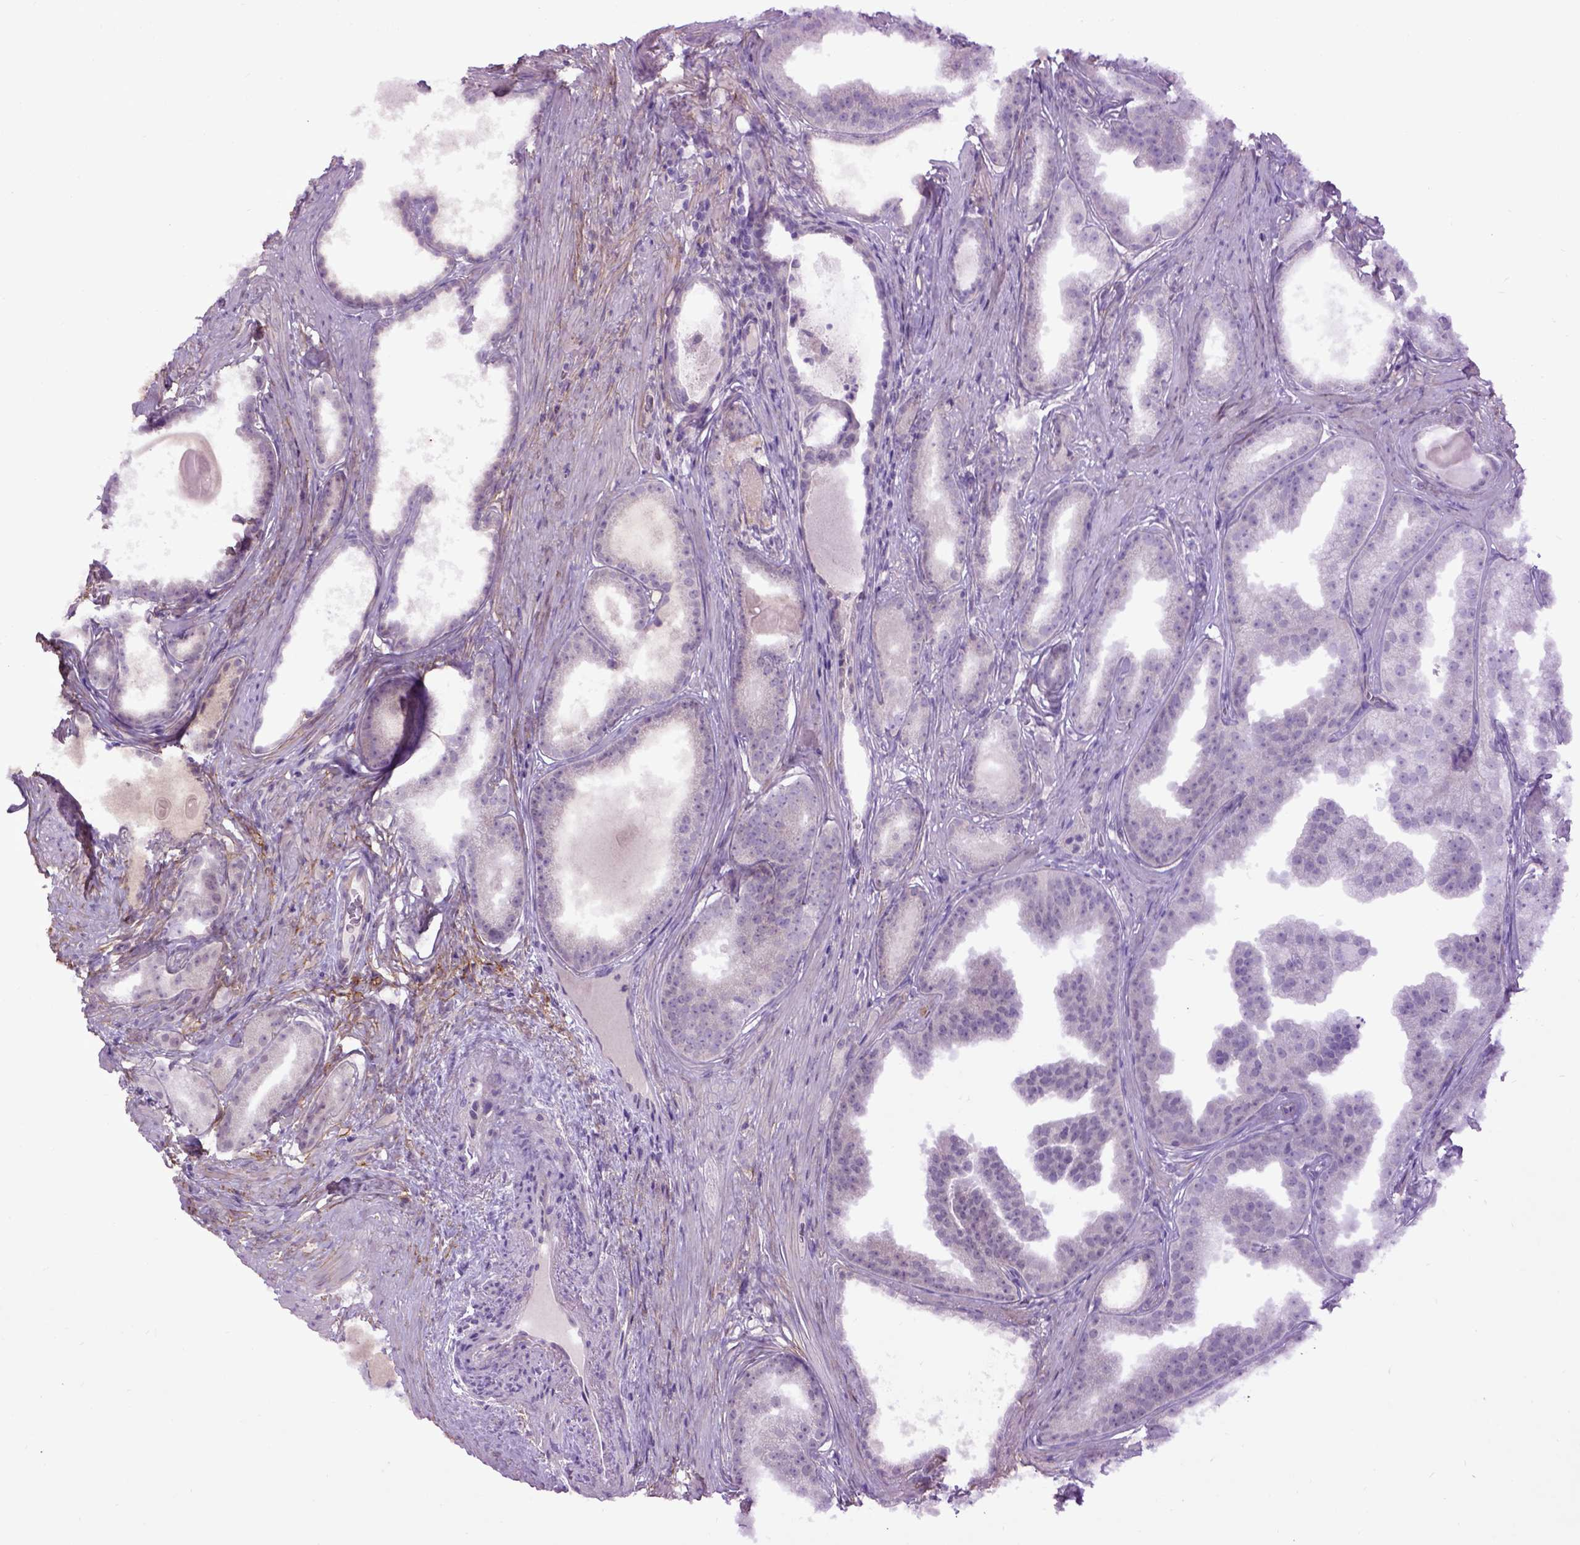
{"staining": {"intensity": "negative", "quantity": "none", "location": "none"}, "tissue": "prostate cancer", "cell_type": "Tumor cells", "image_type": "cancer", "snomed": [{"axis": "morphology", "description": "Adenocarcinoma, Low grade"}, {"axis": "topography", "description": "Prostate"}], "caption": "Tumor cells show no significant protein staining in low-grade adenocarcinoma (prostate).", "gene": "EMILIN3", "patient": {"sex": "male", "age": 65}}